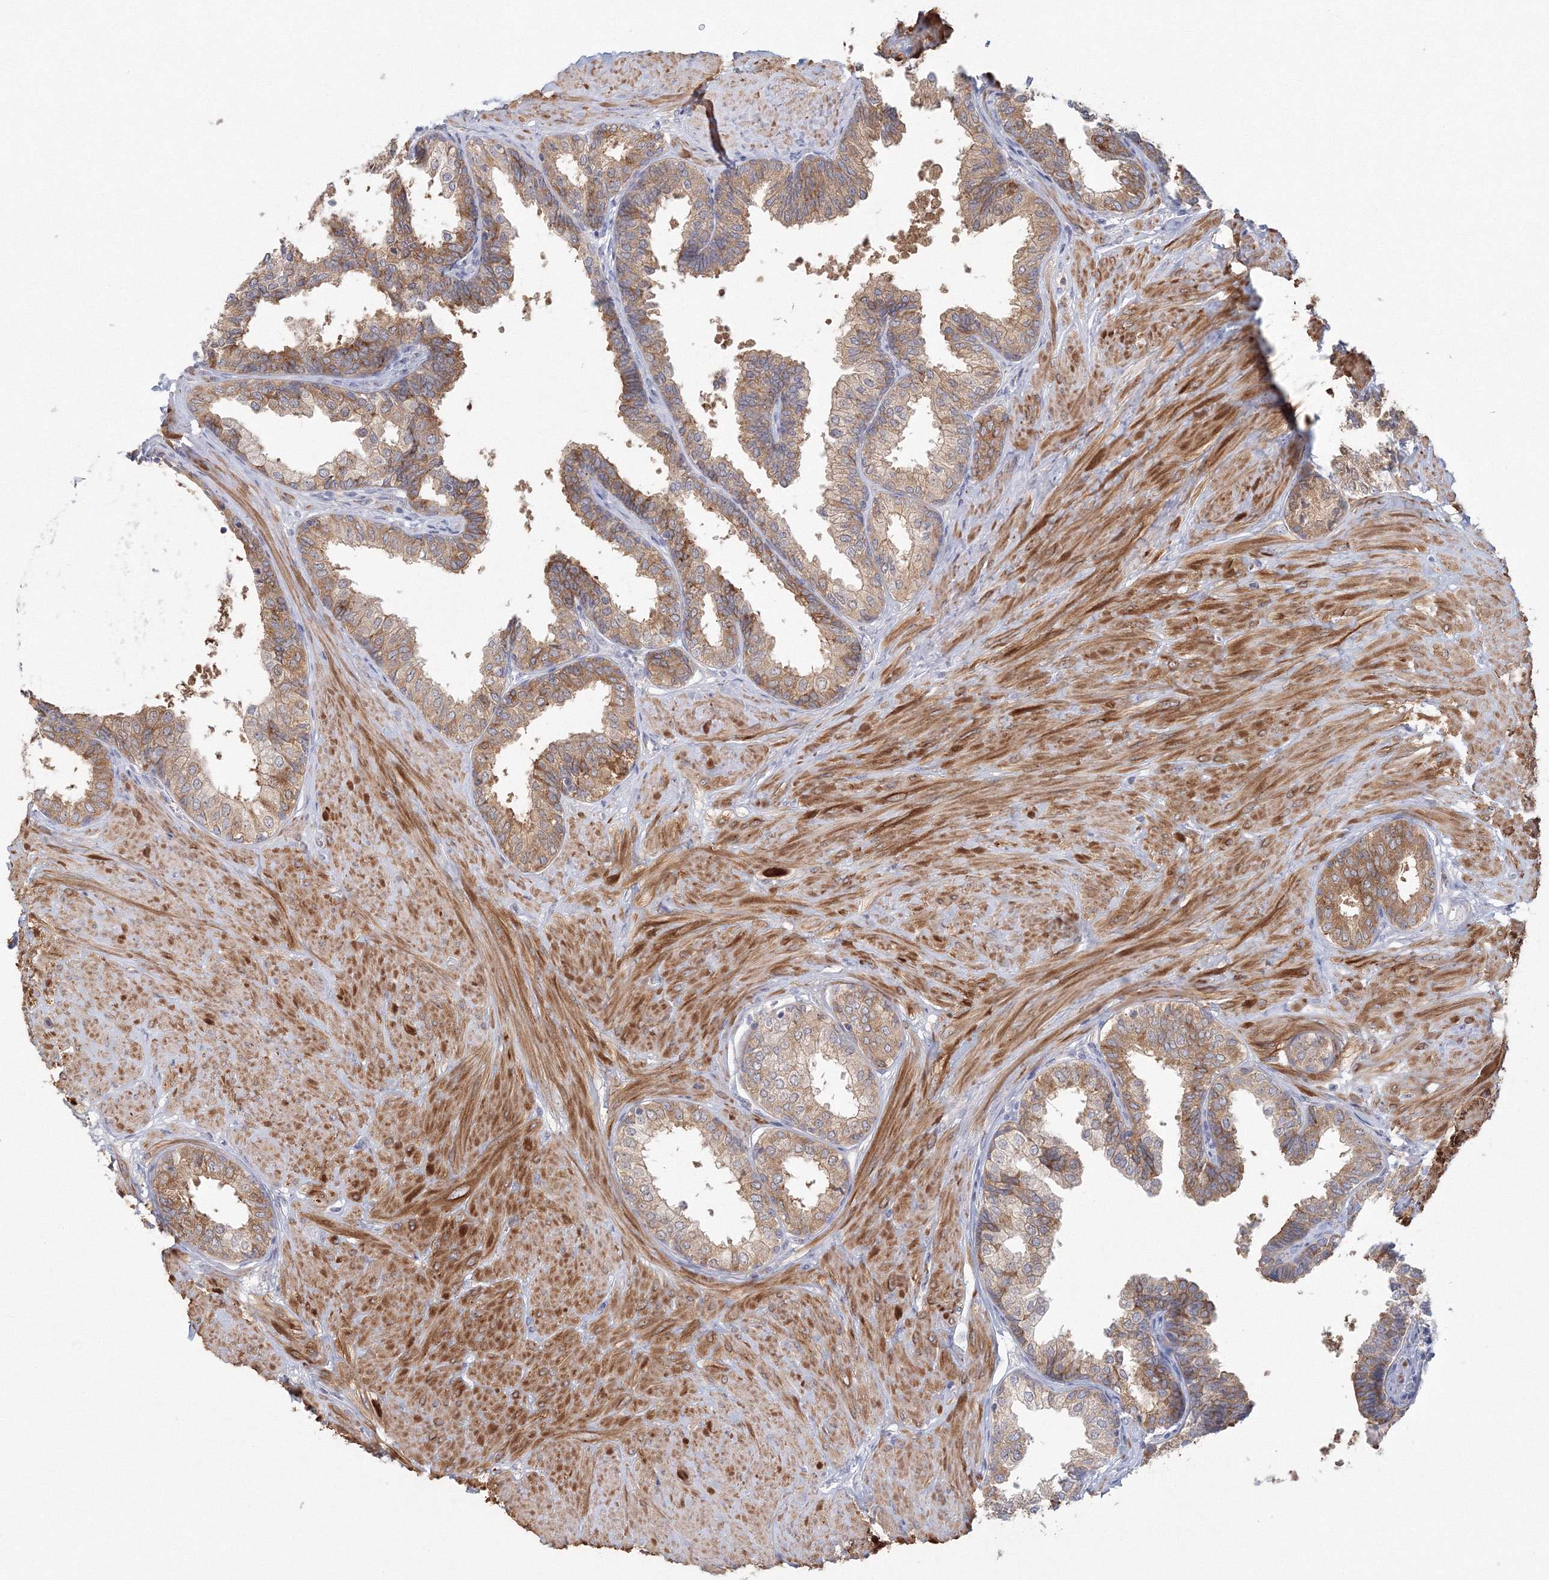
{"staining": {"intensity": "moderate", "quantity": ">75%", "location": "cytoplasmic/membranous"}, "tissue": "prostate", "cell_type": "Glandular cells", "image_type": "normal", "snomed": [{"axis": "morphology", "description": "Normal tissue, NOS"}, {"axis": "topography", "description": "Prostate"}], "caption": "Prostate was stained to show a protein in brown. There is medium levels of moderate cytoplasmic/membranous positivity in about >75% of glandular cells. Ihc stains the protein in brown and the nuclei are stained blue.", "gene": "TACC2", "patient": {"sex": "male", "age": 48}}